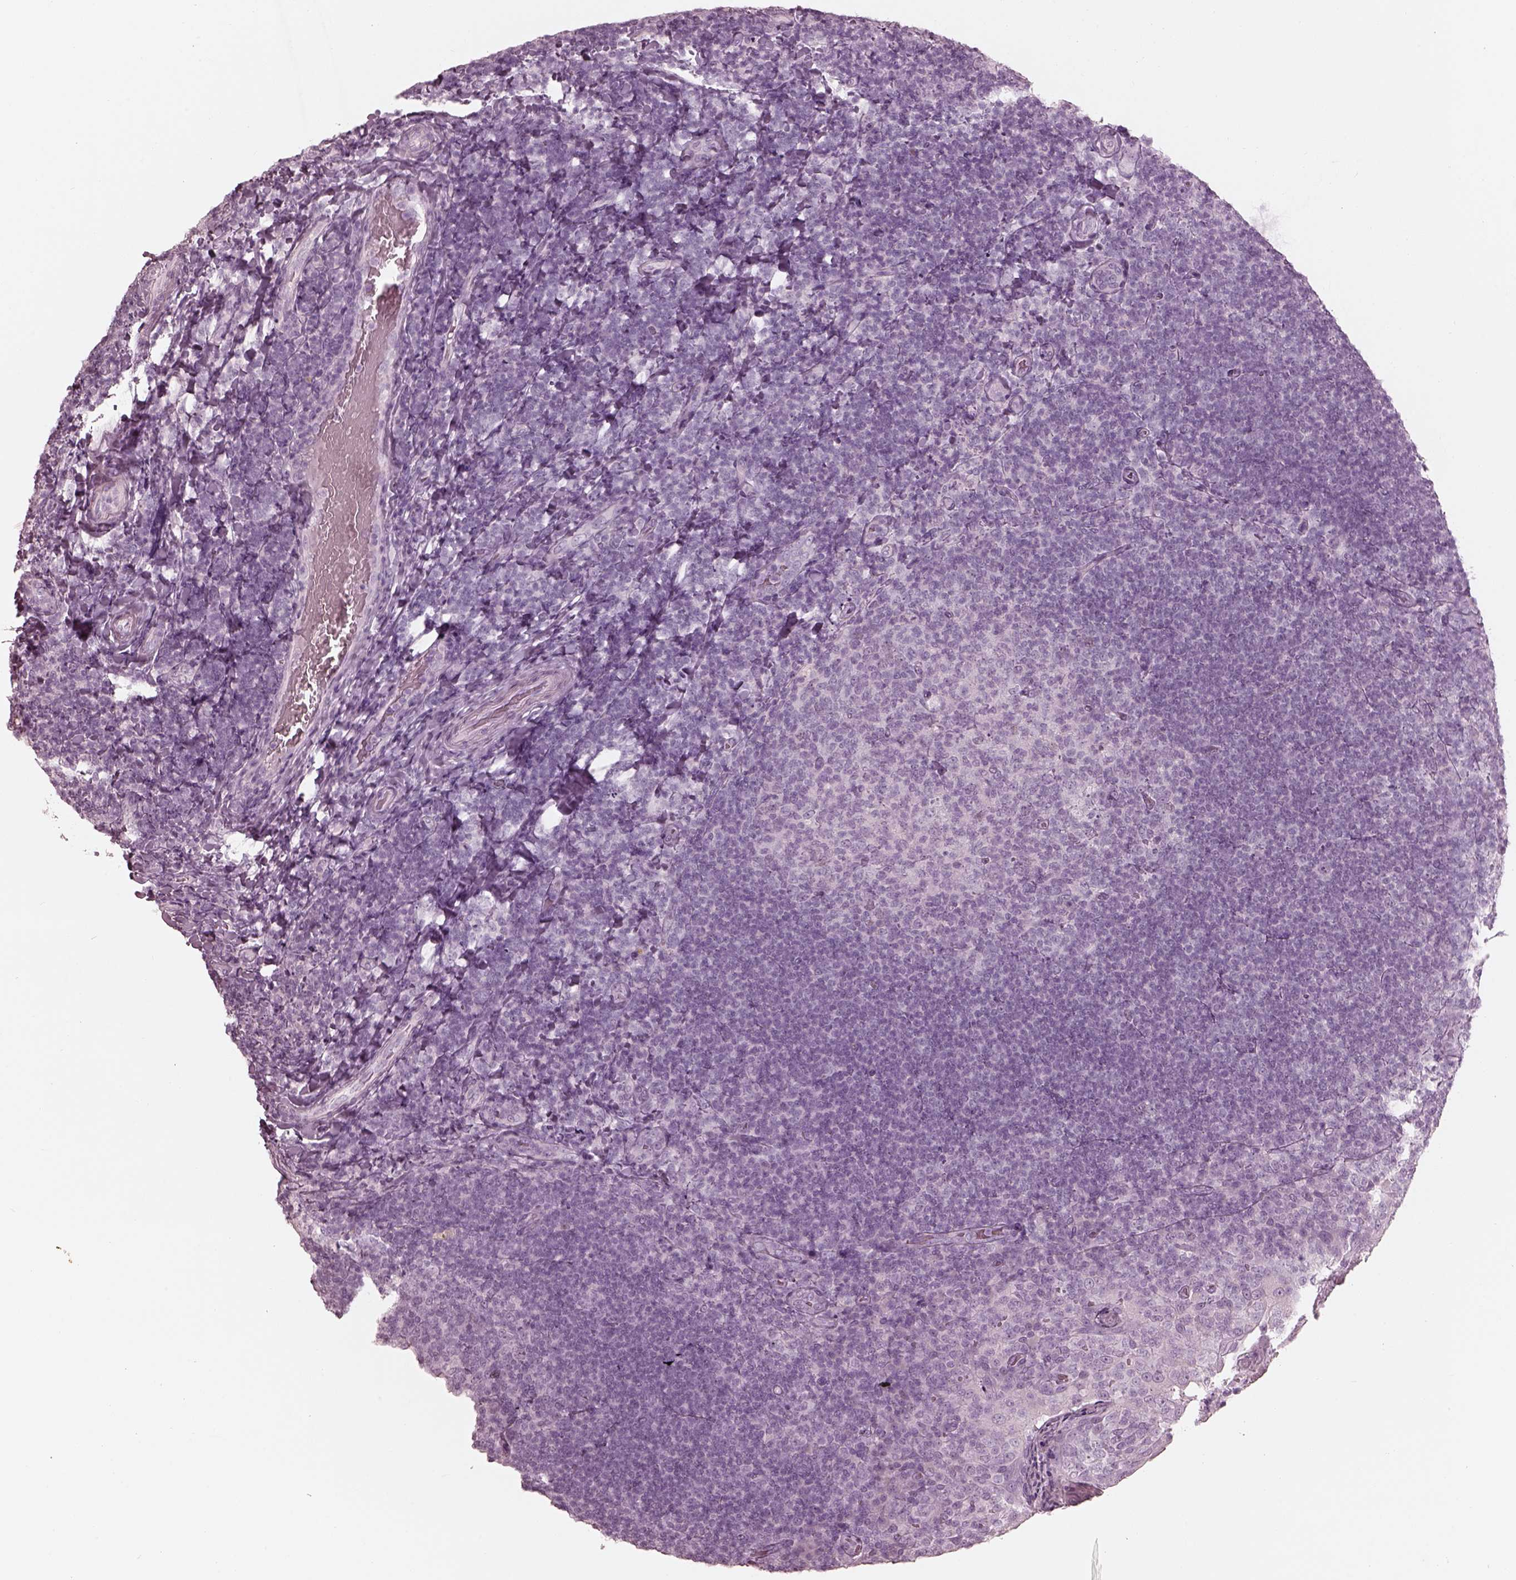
{"staining": {"intensity": "negative", "quantity": "none", "location": "none"}, "tissue": "tonsil", "cell_type": "Germinal center cells", "image_type": "normal", "snomed": [{"axis": "morphology", "description": "Normal tissue, NOS"}, {"axis": "topography", "description": "Tonsil"}], "caption": "Immunohistochemistry (IHC) micrograph of unremarkable tonsil: tonsil stained with DAB reveals no significant protein expression in germinal center cells. (Brightfield microscopy of DAB (3,3'-diaminobenzidine) immunohistochemistry (IHC) at high magnification).", "gene": "KRTAP24", "patient": {"sex": "female", "age": 10}}